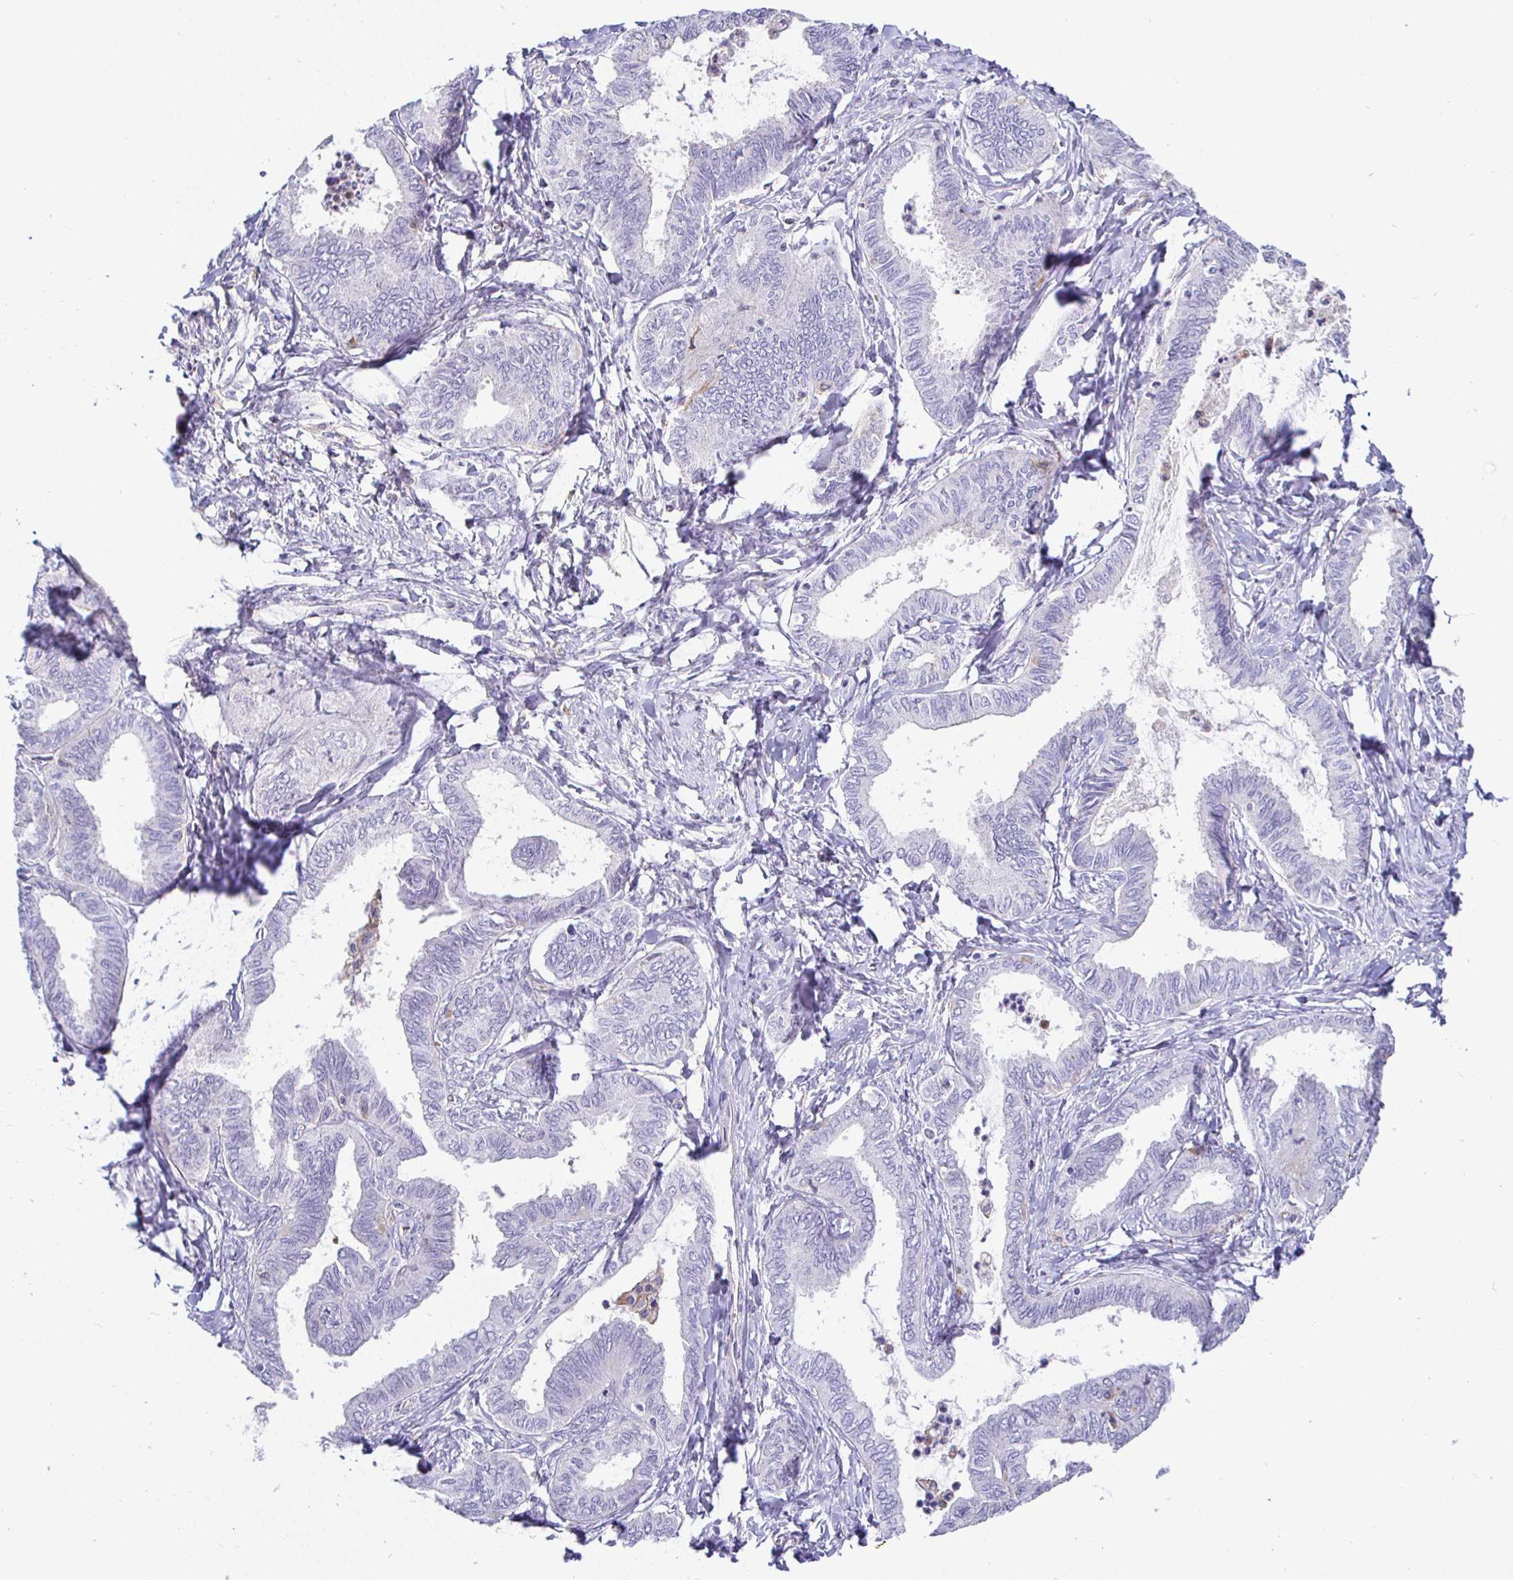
{"staining": {"intensity": "negative", "quantity": "none", "location": "none"}, "tissue": "ovarian cancer", "cell_type": "Tumor cells", "image_type": "cancer", "snomed": [{"axis": "morphology", "description": "Carcinoma, endometroid"}, {"axis": "topography", "description": "Ovary"}], "caption": "Micrograph shows no significant protein staining in tumor cells of ovarian cancer.", "gene": "SIRPA", "patient": {"sex": "female", "age": 70}}